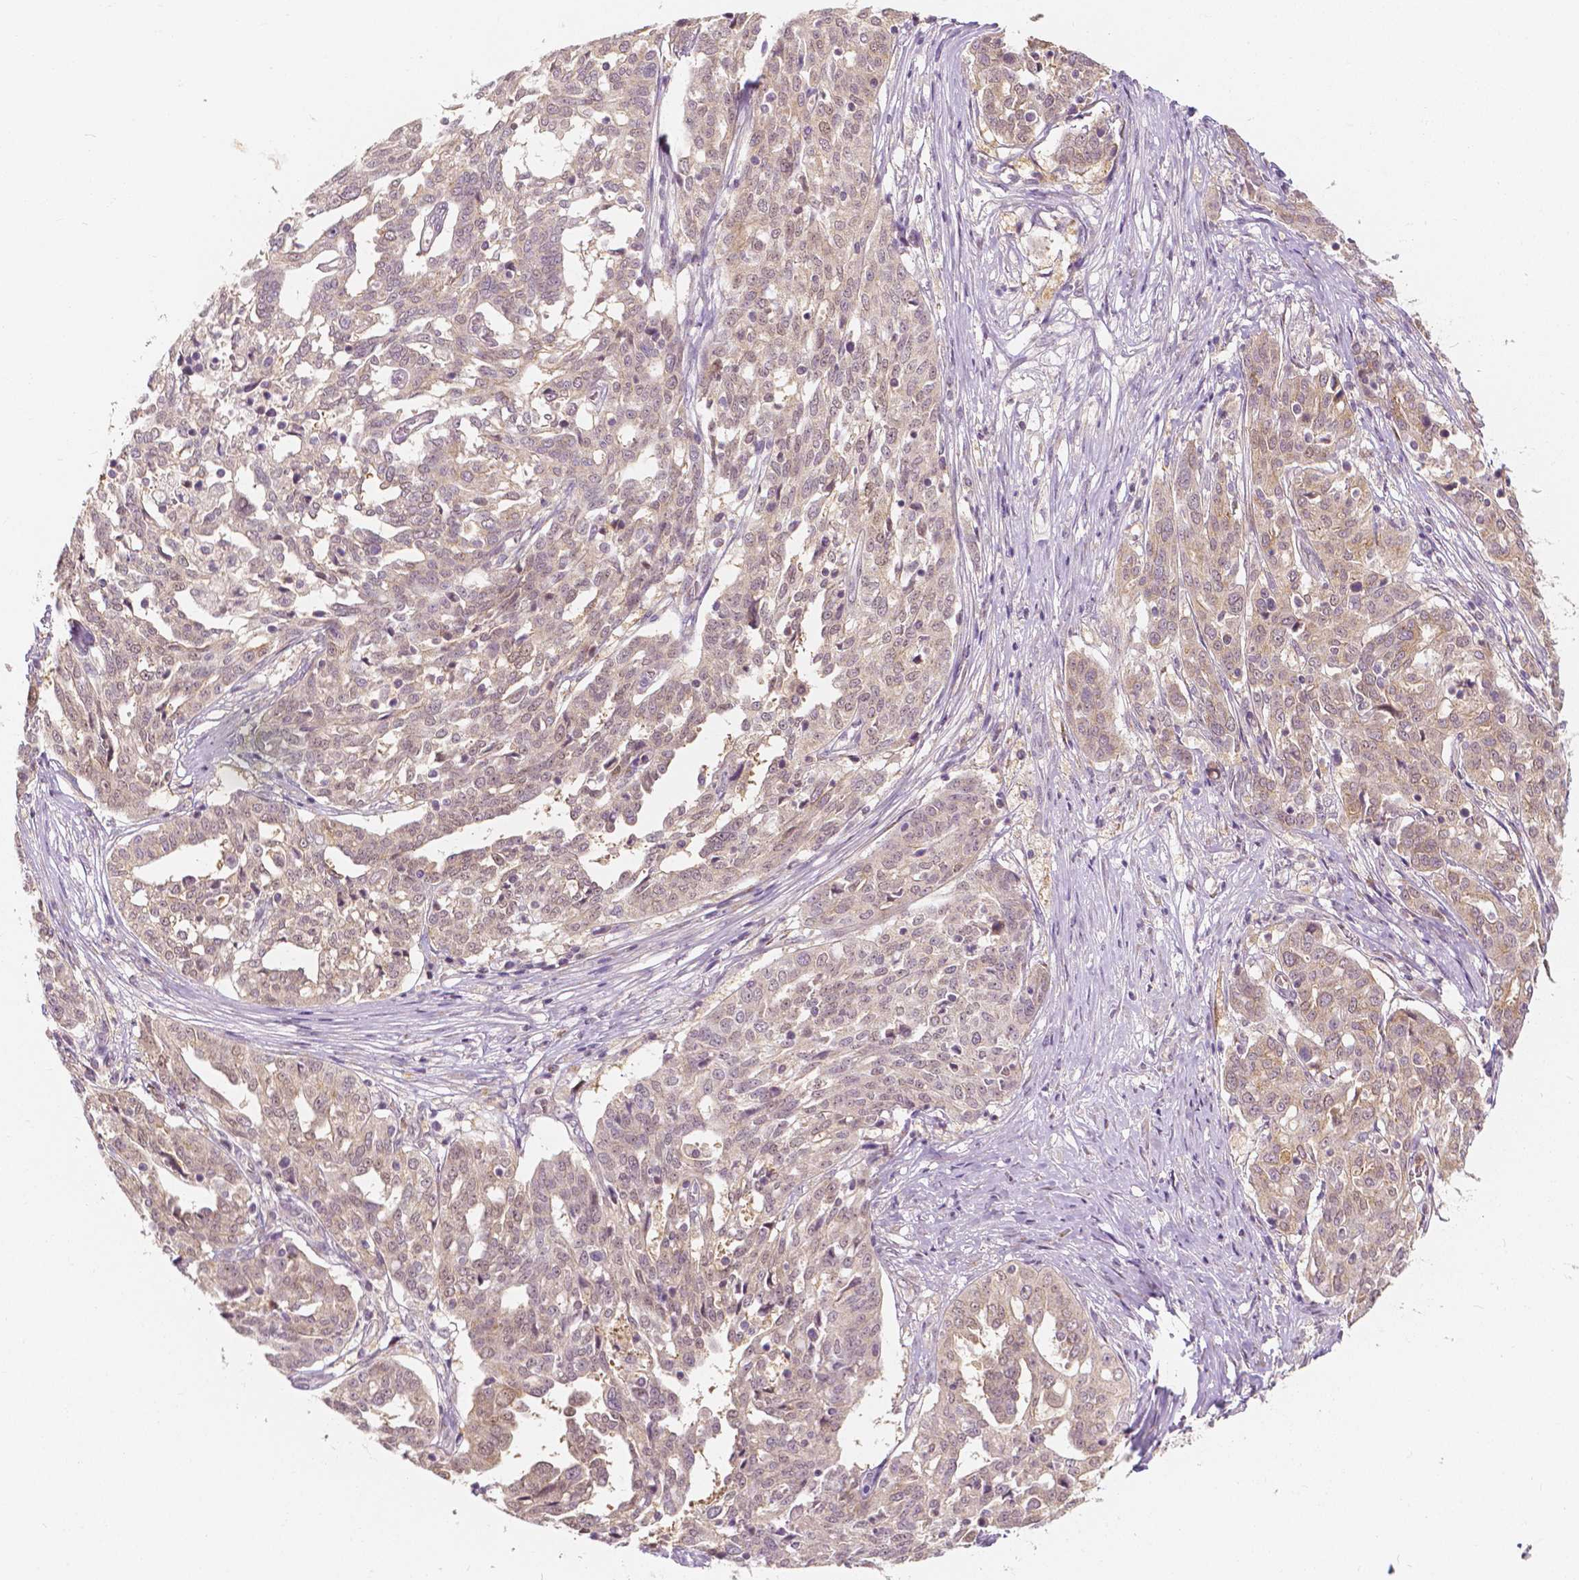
{"staining": {"intensity": "weak", "quantity": "25%-75%", "location": "cytoplasmic/membranous"}, "tissue": "ovarian cancer", "cell_type": "Tumor cells", "image_type": "cancer", "snomed": [{"axis": "morphology", "description": "Cystadenocarcinoma, serous, NOS"}, {"axis": "topography", "description": "Ovary"}], "caption": "Immunohistochemical staining of human serous cystadenocarcinoma (ovarian) exhibits weak cytoplasmic/membranous protein positivity in approximately 25%-75% of tumor cells. The protein is shown in brown color, while the nuclei are stained blue.", "gene": "NAPRT", "patient": {"sex": "female", "age": 67}}